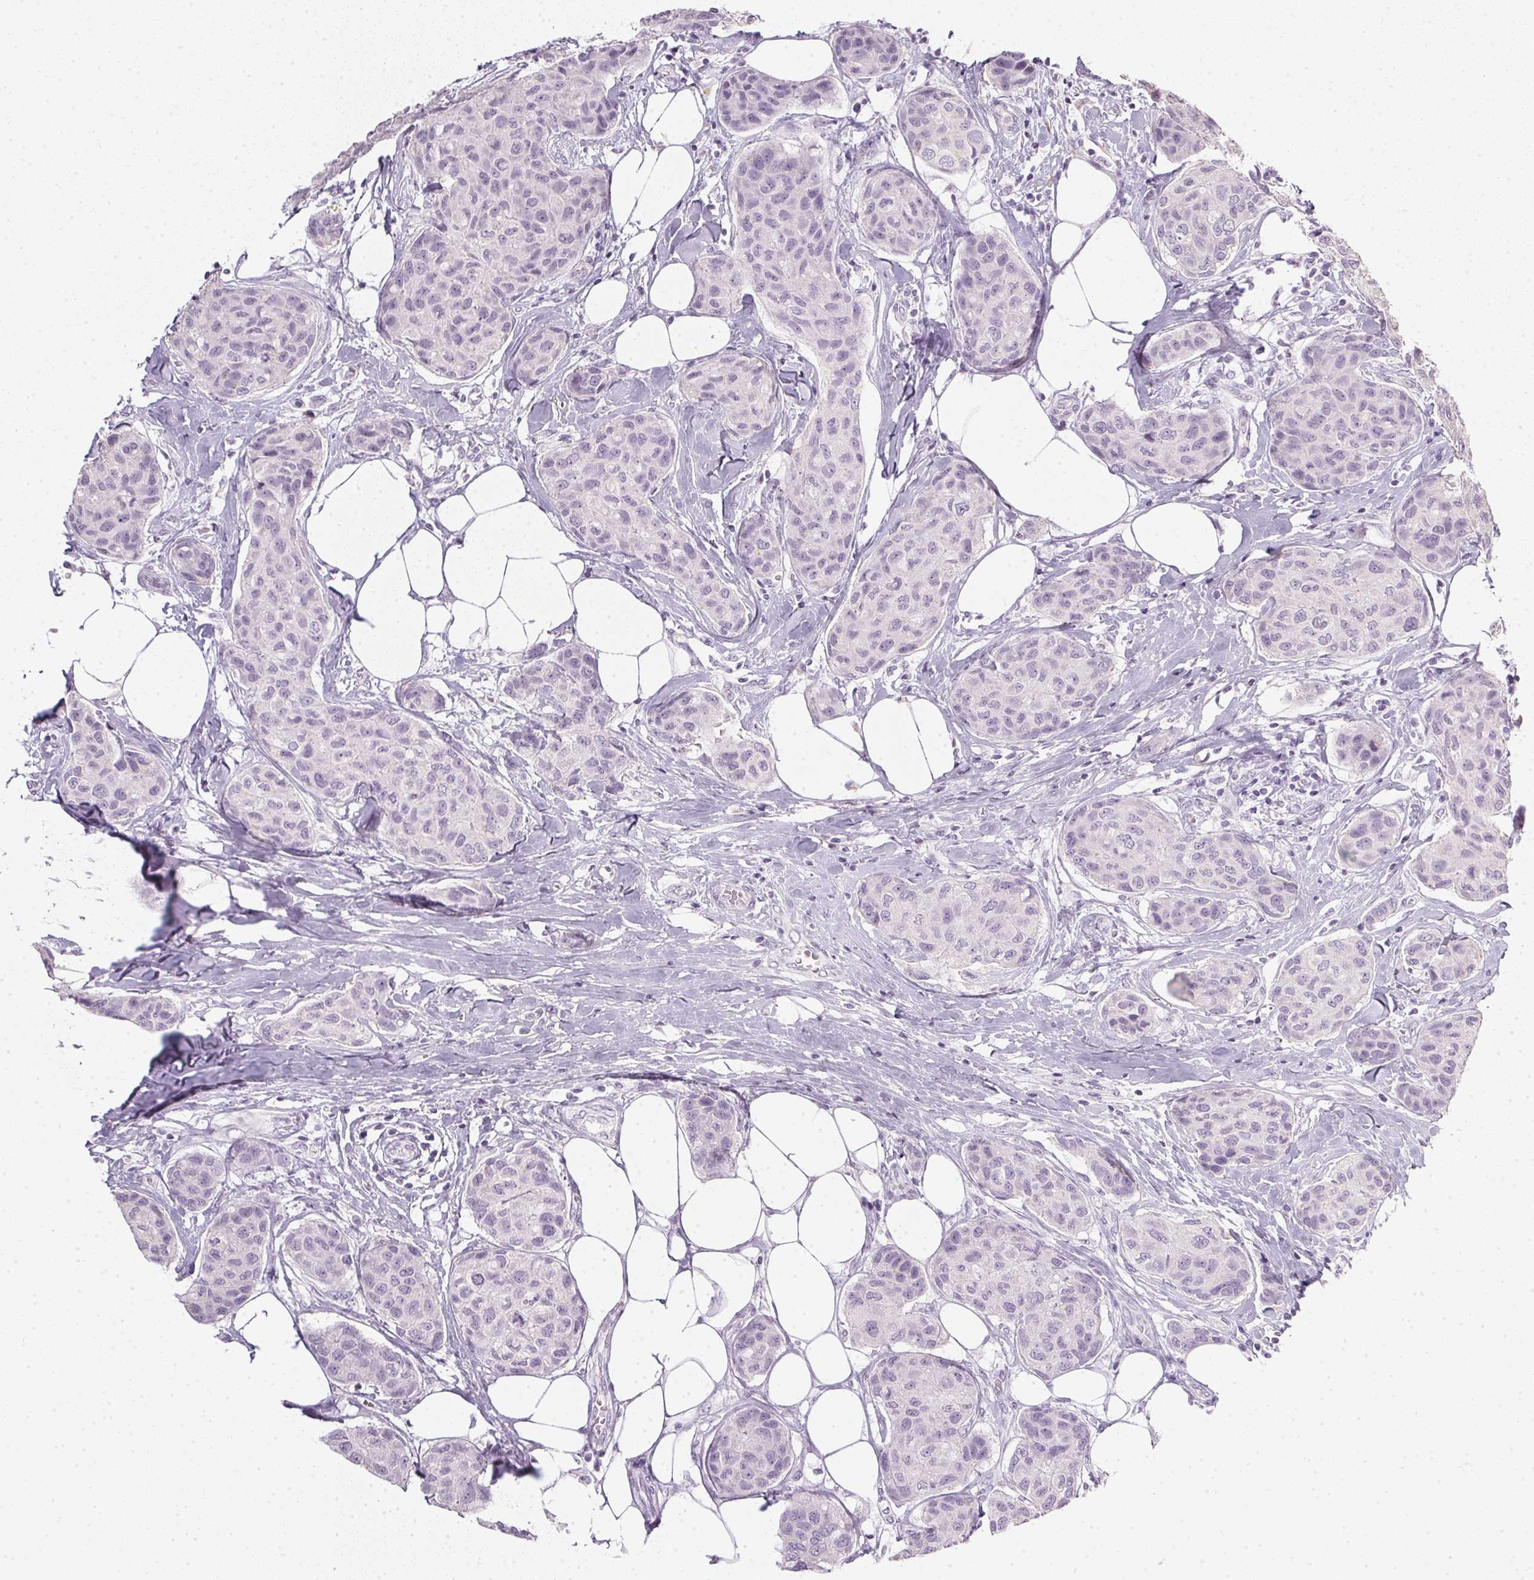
{"staining": {"intensity": "negative", "quantity": "none", "location": "none"}, "tissue": "breast cancer", "cell_type": "Tumor cells", "image_type": "cancer", "snomed": [{"axis": "morphology", "description": "Duct carcinoma"}, {"axis": "topography", "description": "Breast"}], "caption": "The histopathology image displays no staining of tumor cells in invasive ductal carcinoma (breast).", "gene": "TMEM72", "patient": {"sex": "female", "age": 80}}